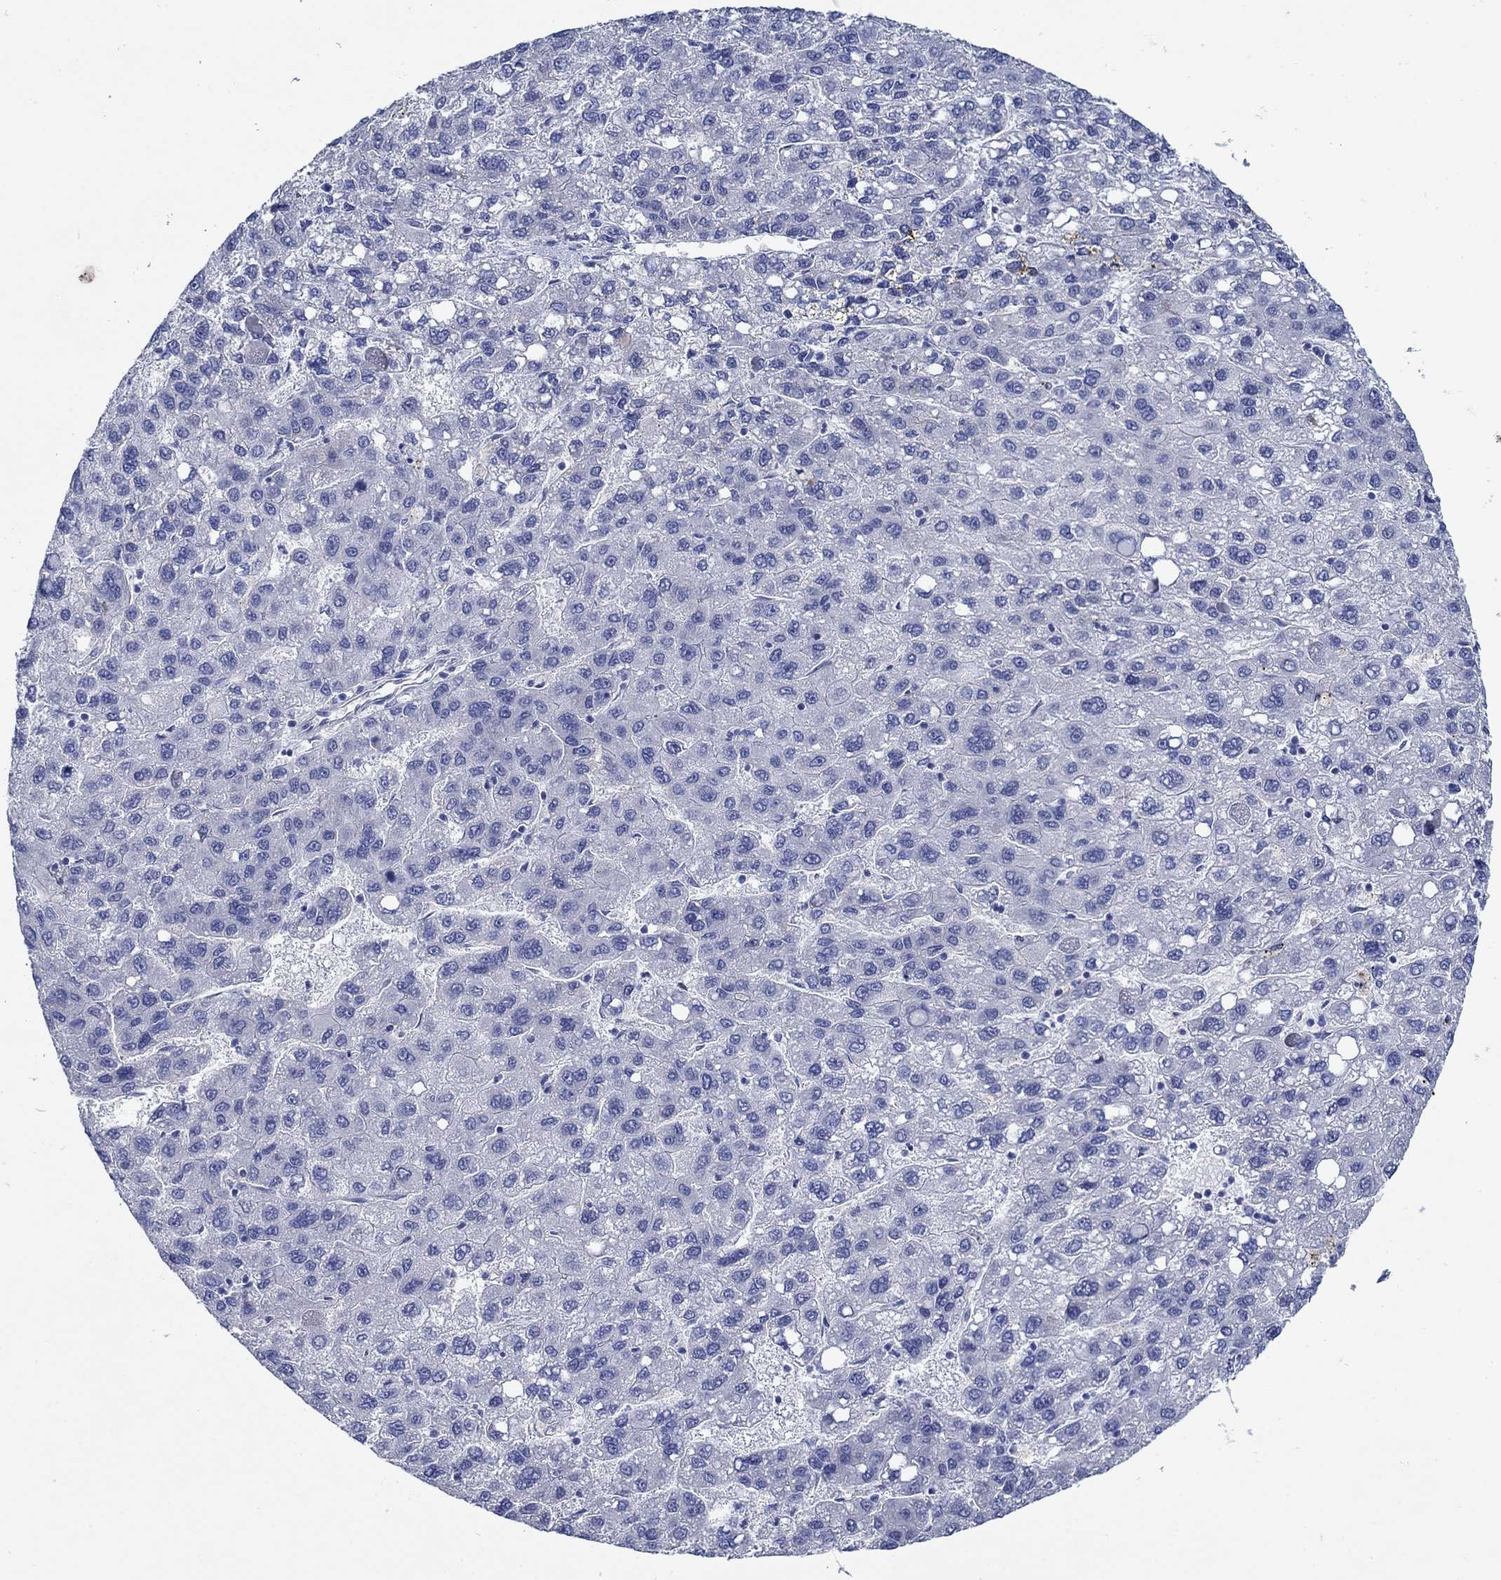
{"staining": {"intensity": "negative", "quantity": "none", "location": "none"}, "tissue": "liver cancer", "cell_type": "Tumor cells", "image_type": "cancer", "snomed": [{"axis": "morphology", "description": "Carcinoma, Hepatocellular, NOS"}, {"axis": "topography", "description": "Liver"}], "caption": "Immunohistochemical staining of human liver hepatocellular carcinoma demonstrates no significant staining in tumor cells.", "gene": "TRIM16", "patient": {"sex": "female", "age": 82}}